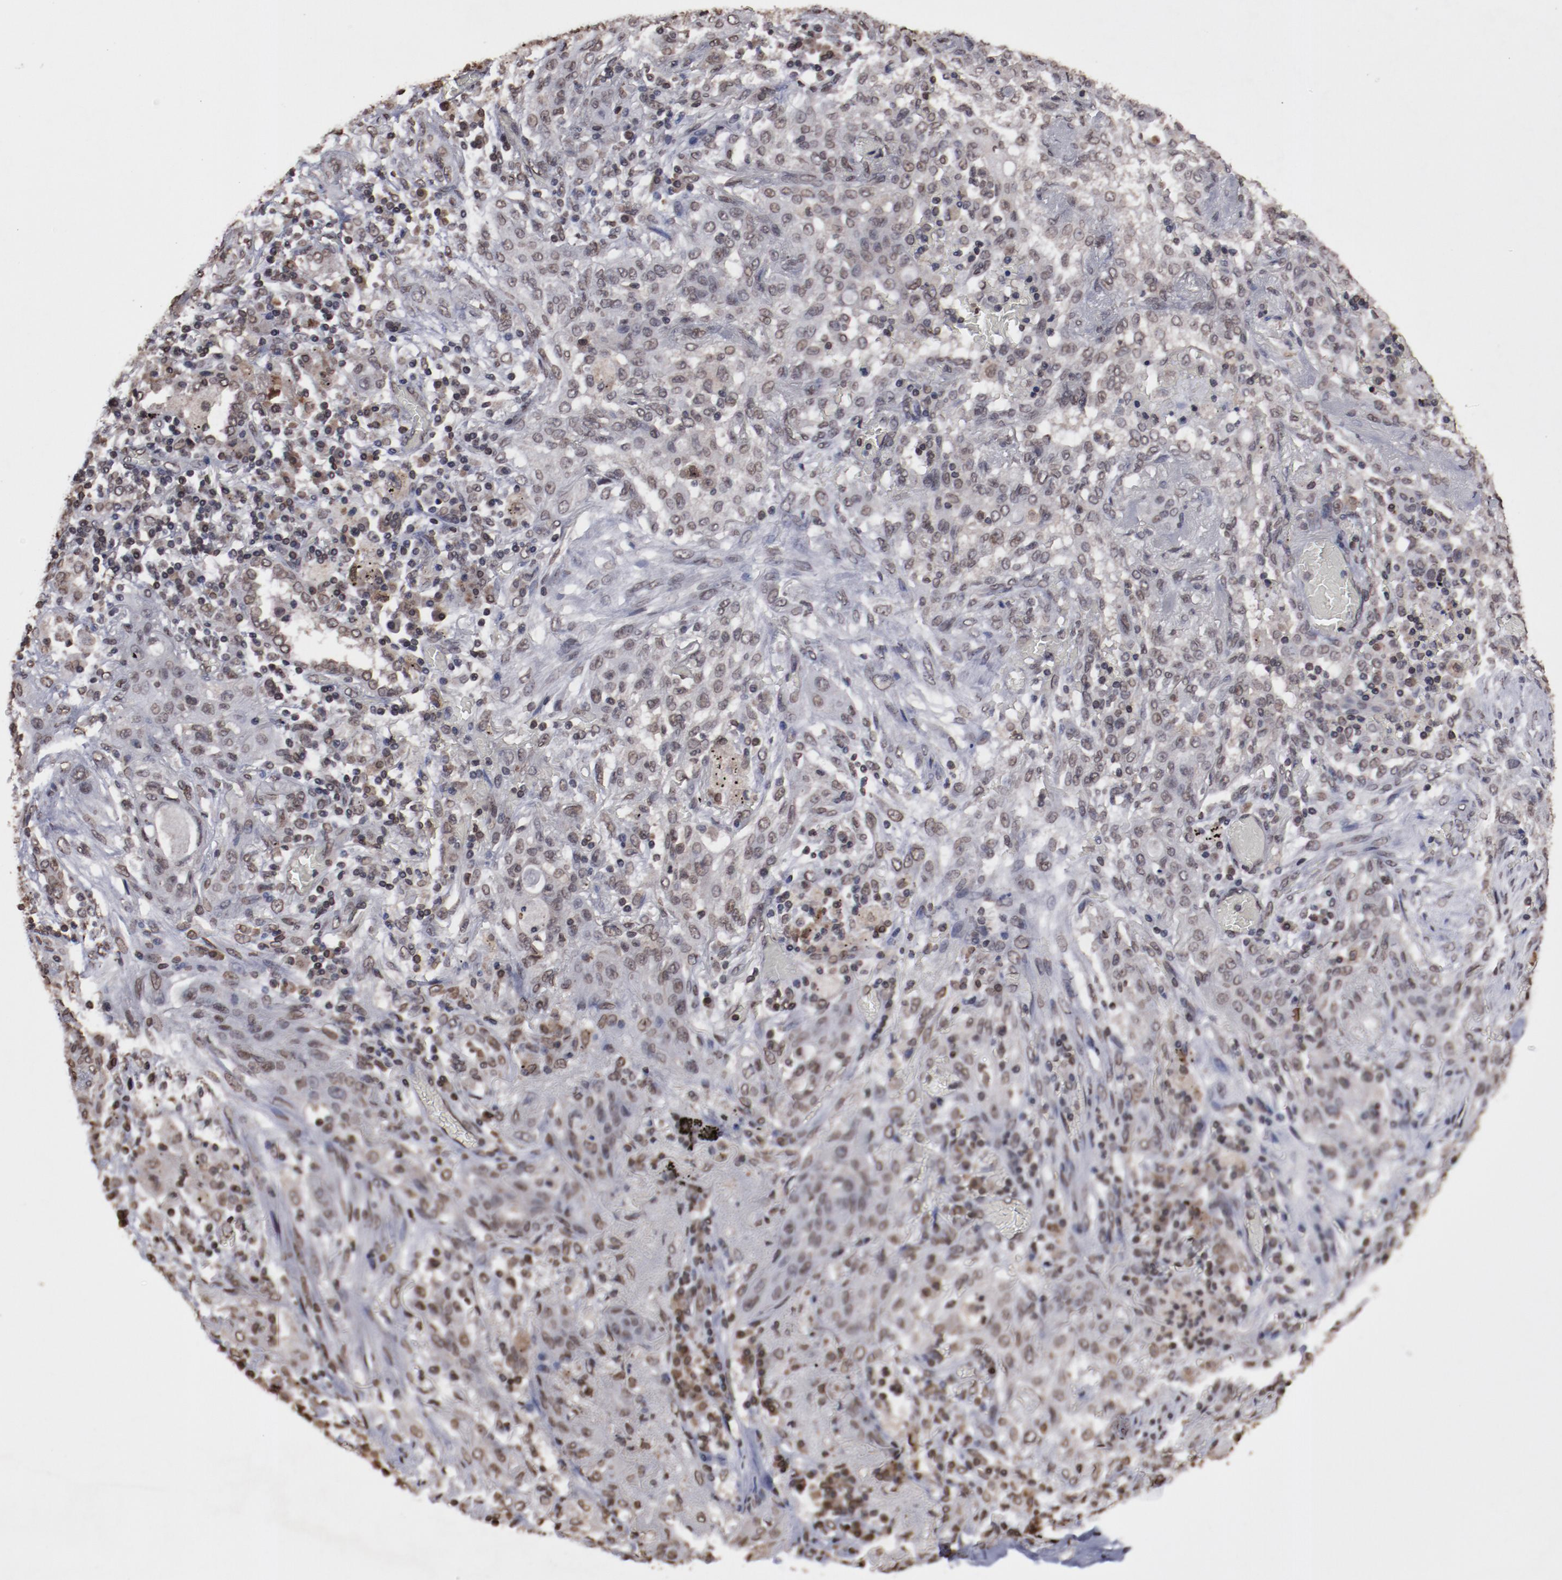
{"staining": {"intensity": "weak", "quantity": ">75%", "location": "nuclear"}, "tissue": "lung cancer", "cell_type": "Tumor cells", "image_type": "cancer", "snomed": [{"axis": "morphology", "description": "Squamous cell carcinoma, NOS"}, {"axis": "topography", "description": "Lung"}], "caption": "Immunohistochemistry (IHC) of lung cancer (squamous cell carcinoma) displays low levels of weak nuclear positivity in about >75% of tumor cells. The protein is shown in brown color, while the nuclei are stained blue.", "gene": "AKT1", "patient": {"sex": "female", "age": 47}}